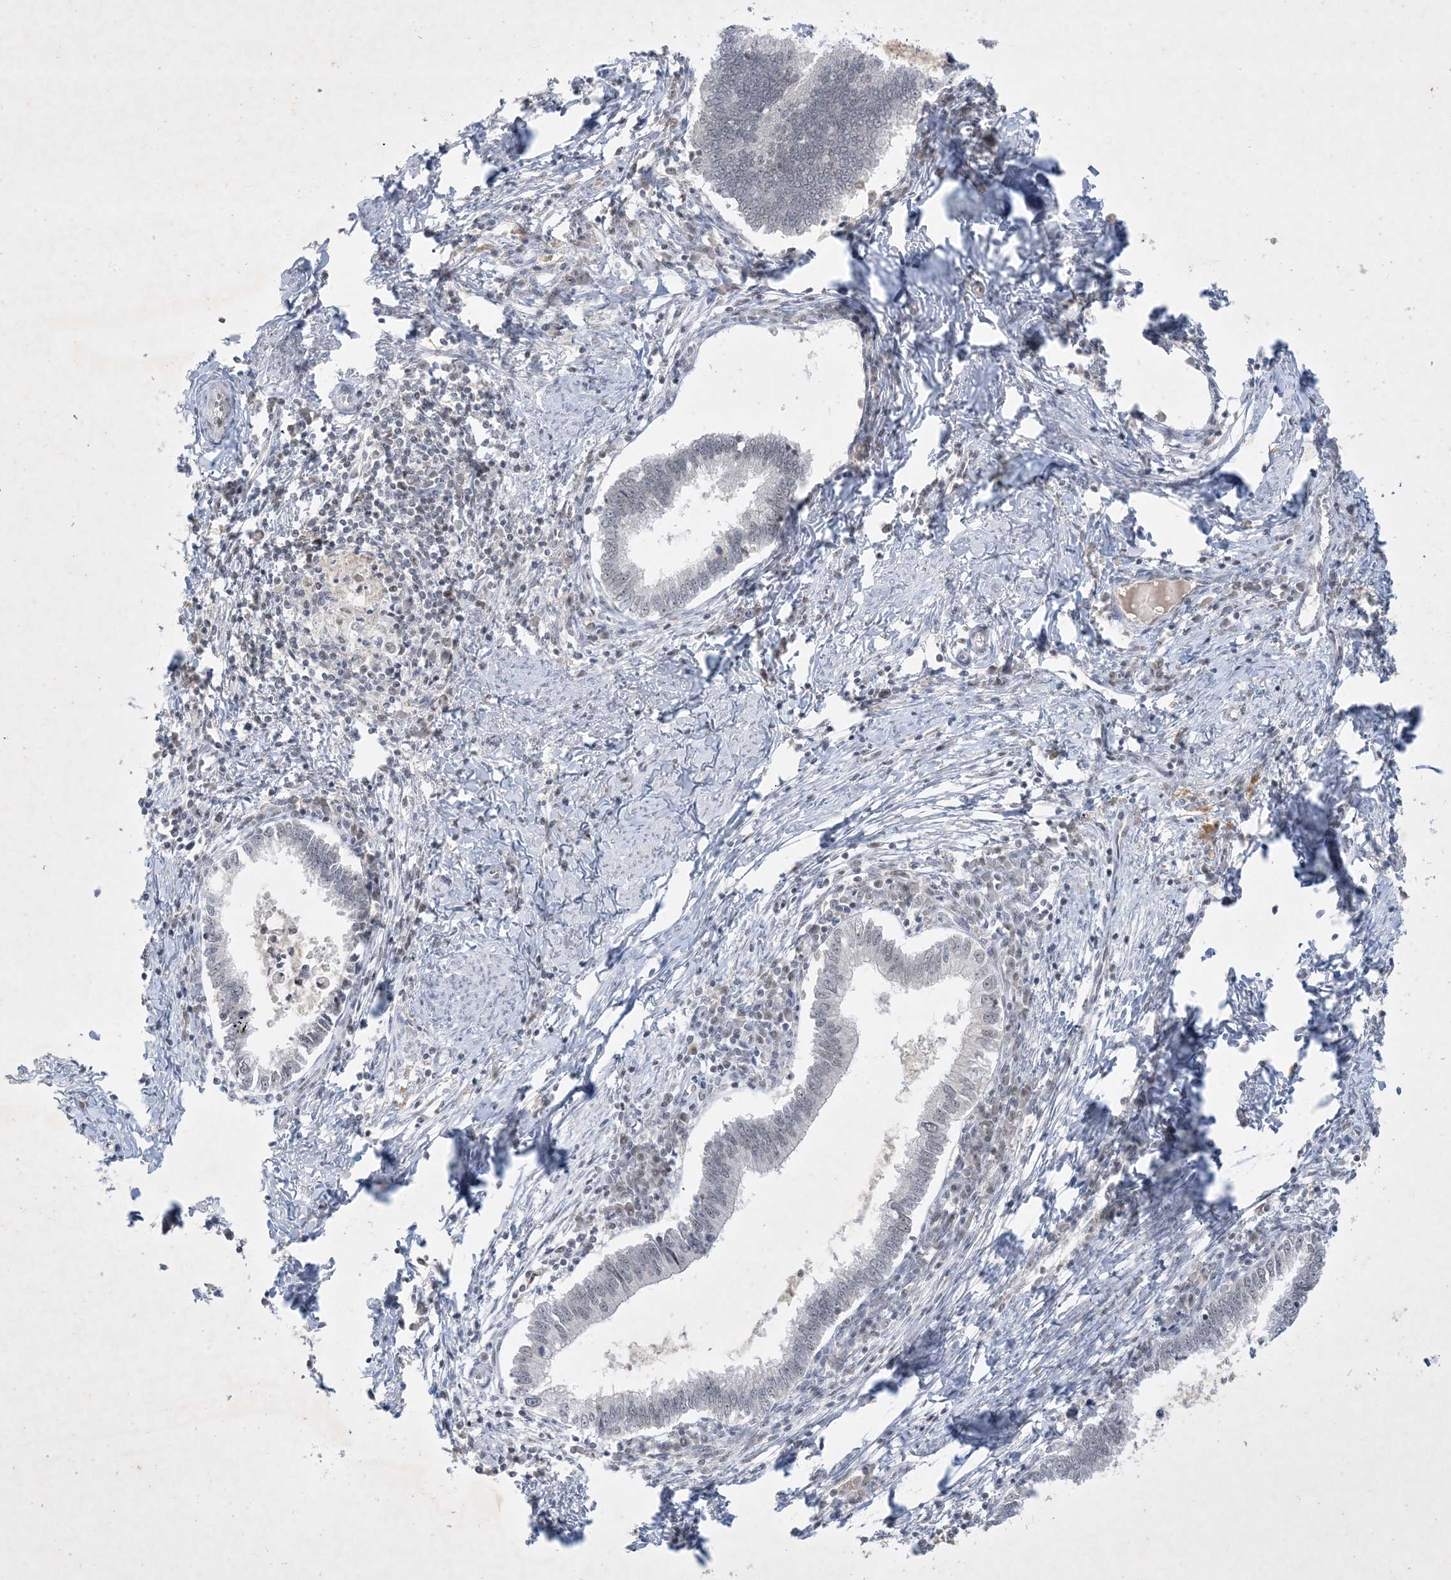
{"staining": {"intensity": "negative", "quantity": "none", "location": "none"}, "tissue": "cervical cancer", "cell_type": "Tumor cells", "image_type": "cancer", "snomed": [{"axis": "morphology", "description": "Adenocarcinoma, NOS"}, {"axis": "topography", "description": "Cervix"}], "caption": "Tumor cells show no significant protein expression in cervical cancer.", "gene": "ZNF674", "patient": {"sex": "female", "age": 36}}